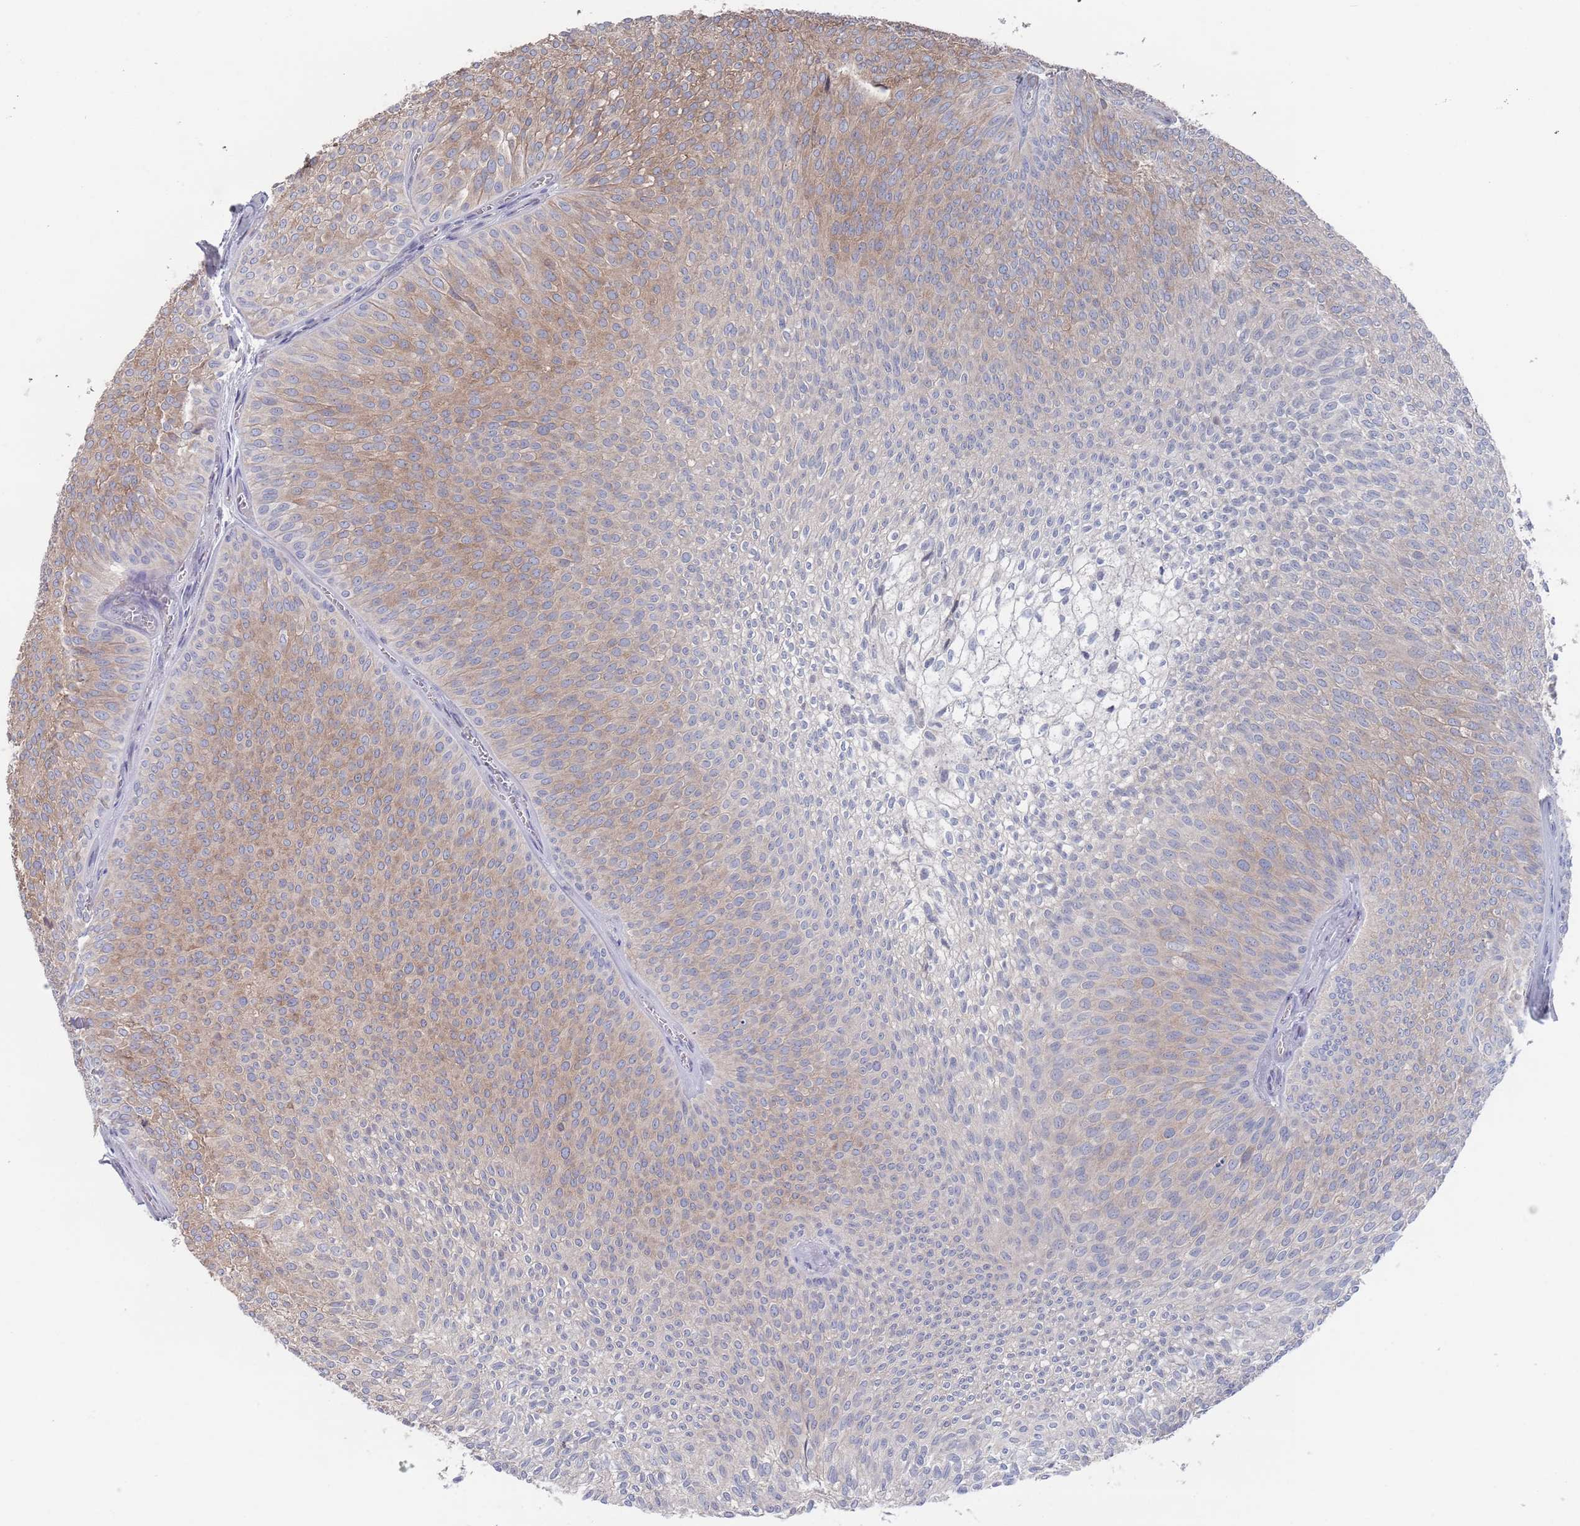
{"staining": {"intensity": "weak", "quantity": "25%-75%", "location": "cytoplasmic/membranous"}, "tissue": "urothelial cancer", "cell_type": "Tumor cells", "image_type": "cancer", "snomed": [{"axis": "morphology", "description": "Urothelial carcinoma, Low grade"}, {"axis": "topography", "description": "Urinary bladder"}], "caption": "A low amount of weak cytoplasmic/membranous expression is seen in approximately 25%-75% of tumor cells in urothelial cancer tissue.", "gene": "TMCO3", "patient": {"sex": "male", "age": 91}}